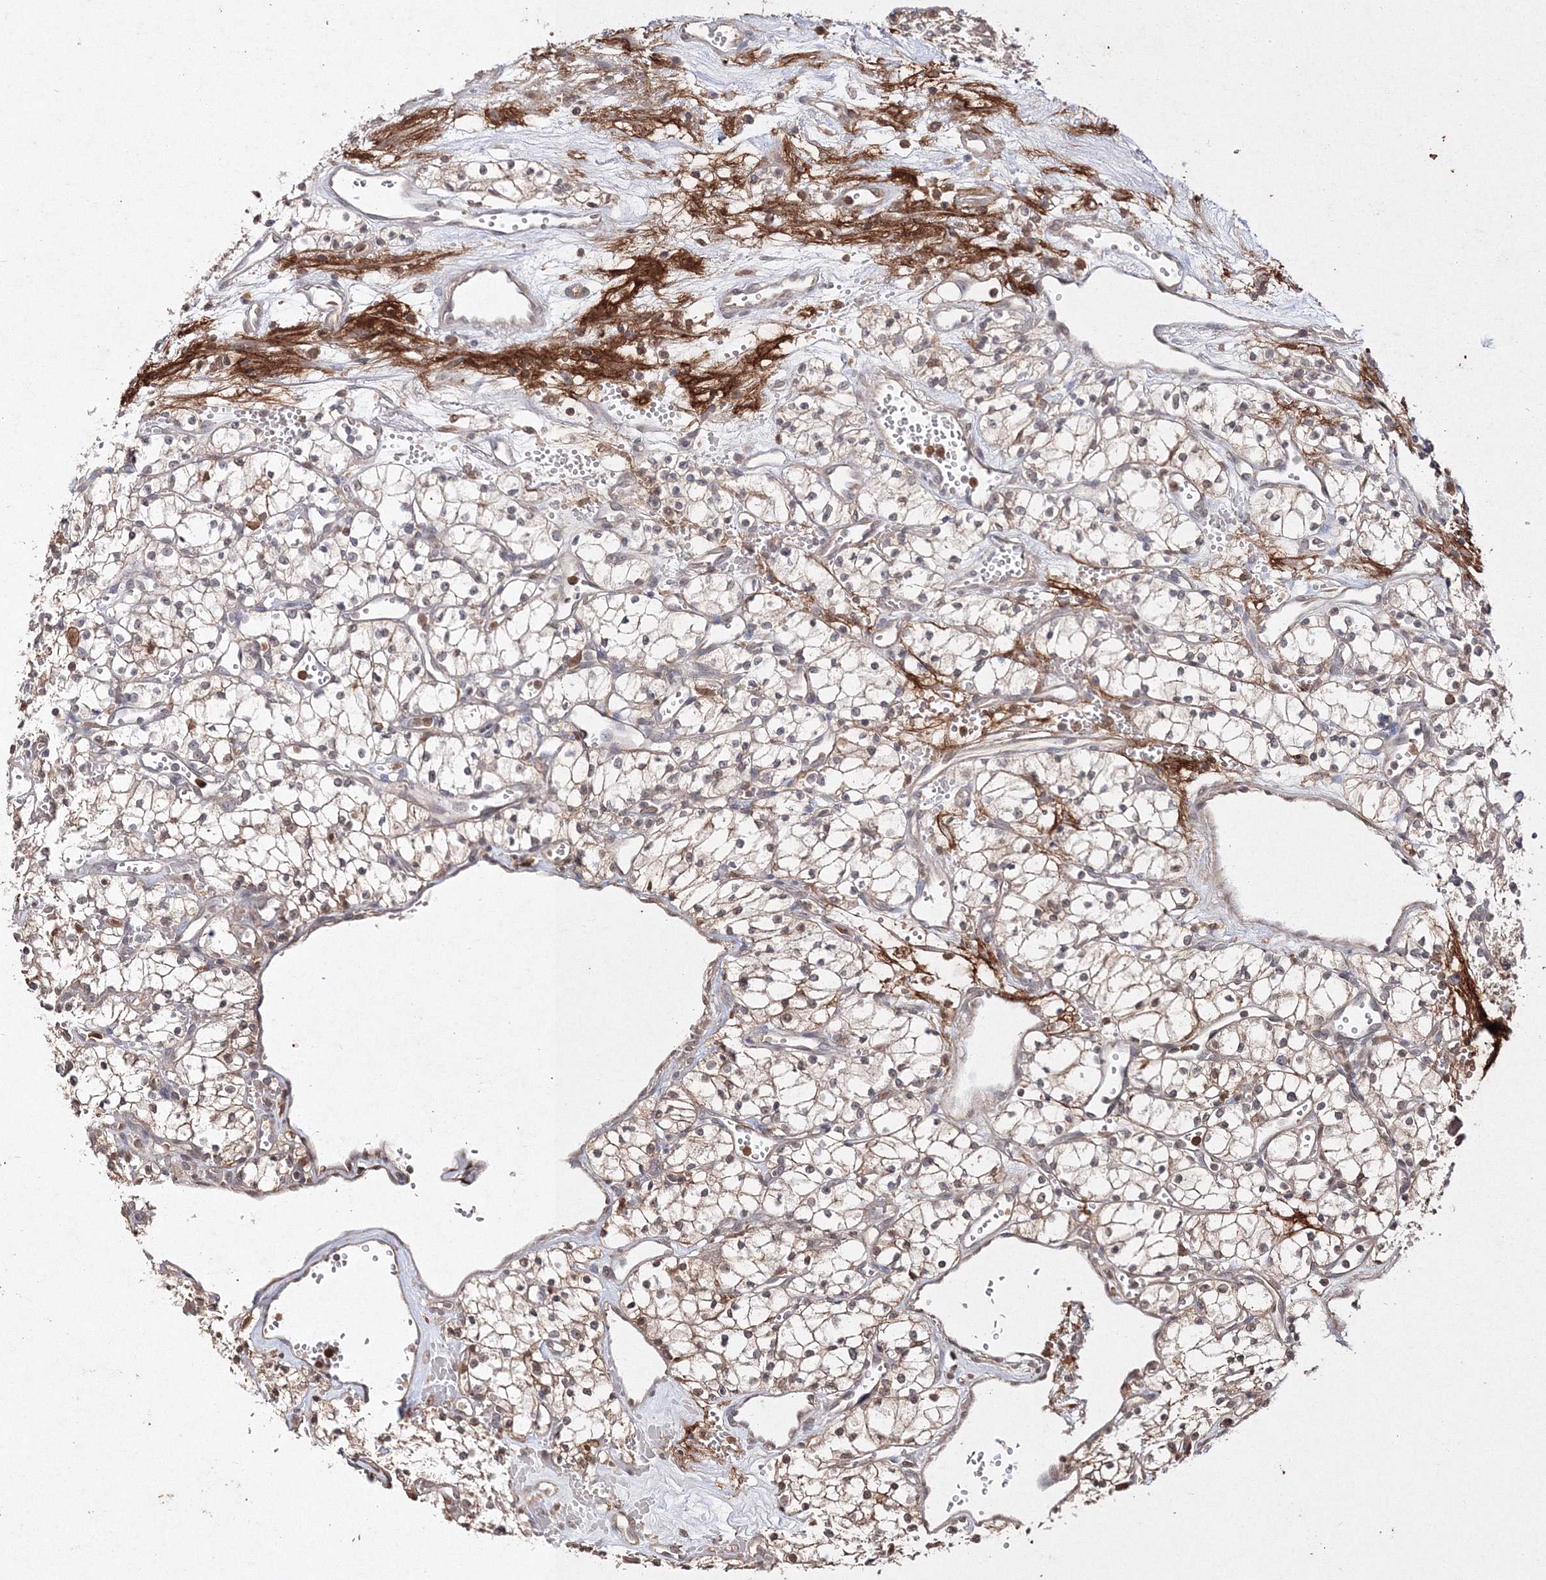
{"staining": {"intensity": "weak", "quantity": "25%-75%", "location": "cytoplasmic/membranous,nuclear"}, "tissue": "renal cancer", "cell_type": "Tumor cells", "image_type": "cancer", "snomed": [{"axis": "morphology", "description": "Adenocarcinoma, NOS"}, {"axis": "topography", "description": "Kidney"}], "caption": "Immunohistochemistry (IHC) of adenocarcinoma (renal) reveals low levels of weak cytoplasmic/membranous and nuclear positivity in about 25%-75% of tumor cells. (DAB (3,3'-diaminobenzidine) IHC with brightfield microscopy, high magnification).", "gene": "S100A11", "patient": {"sex": "male", "age": 59}}